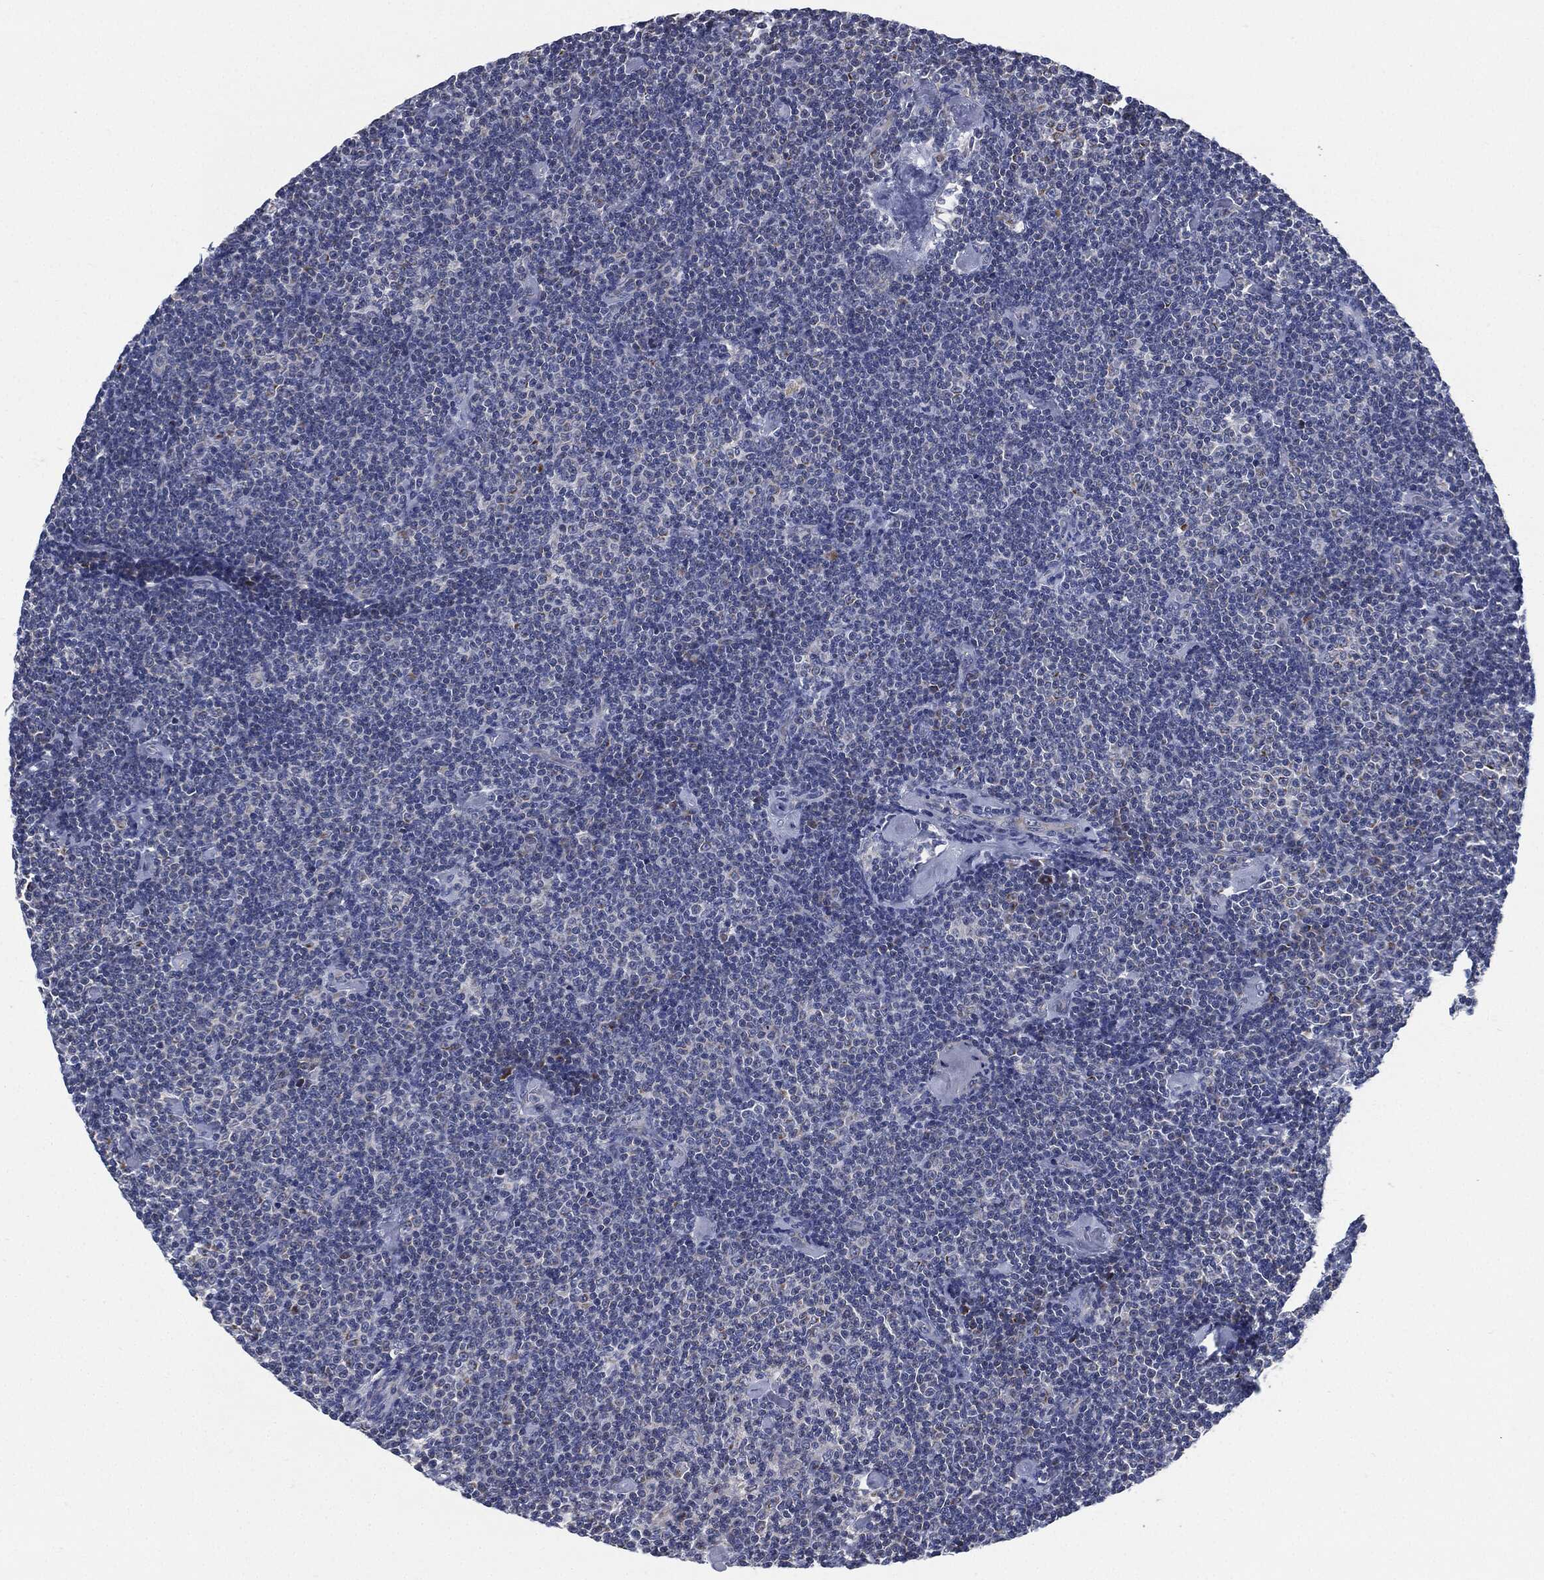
{"staining": {"intensity": "negative", "quantity": "none", "location": "none"}, "tissue": "lymphoma", "cell_type": "Tumor cells", "image_type": "cancer", "snomed": [{"axis": "morphology", "description": "Malignant lymphoma, non-Hodgkin's type, Low grade"}, {"axis": "topography", "description": "Lymph node"}], "caption": "Tumor cells show no significant expression in low-grade malignant lymphoma, non-Hodgkin's type.", "gene": "SIGLEC9", "patient": {"sex": "male", "age": 81}}